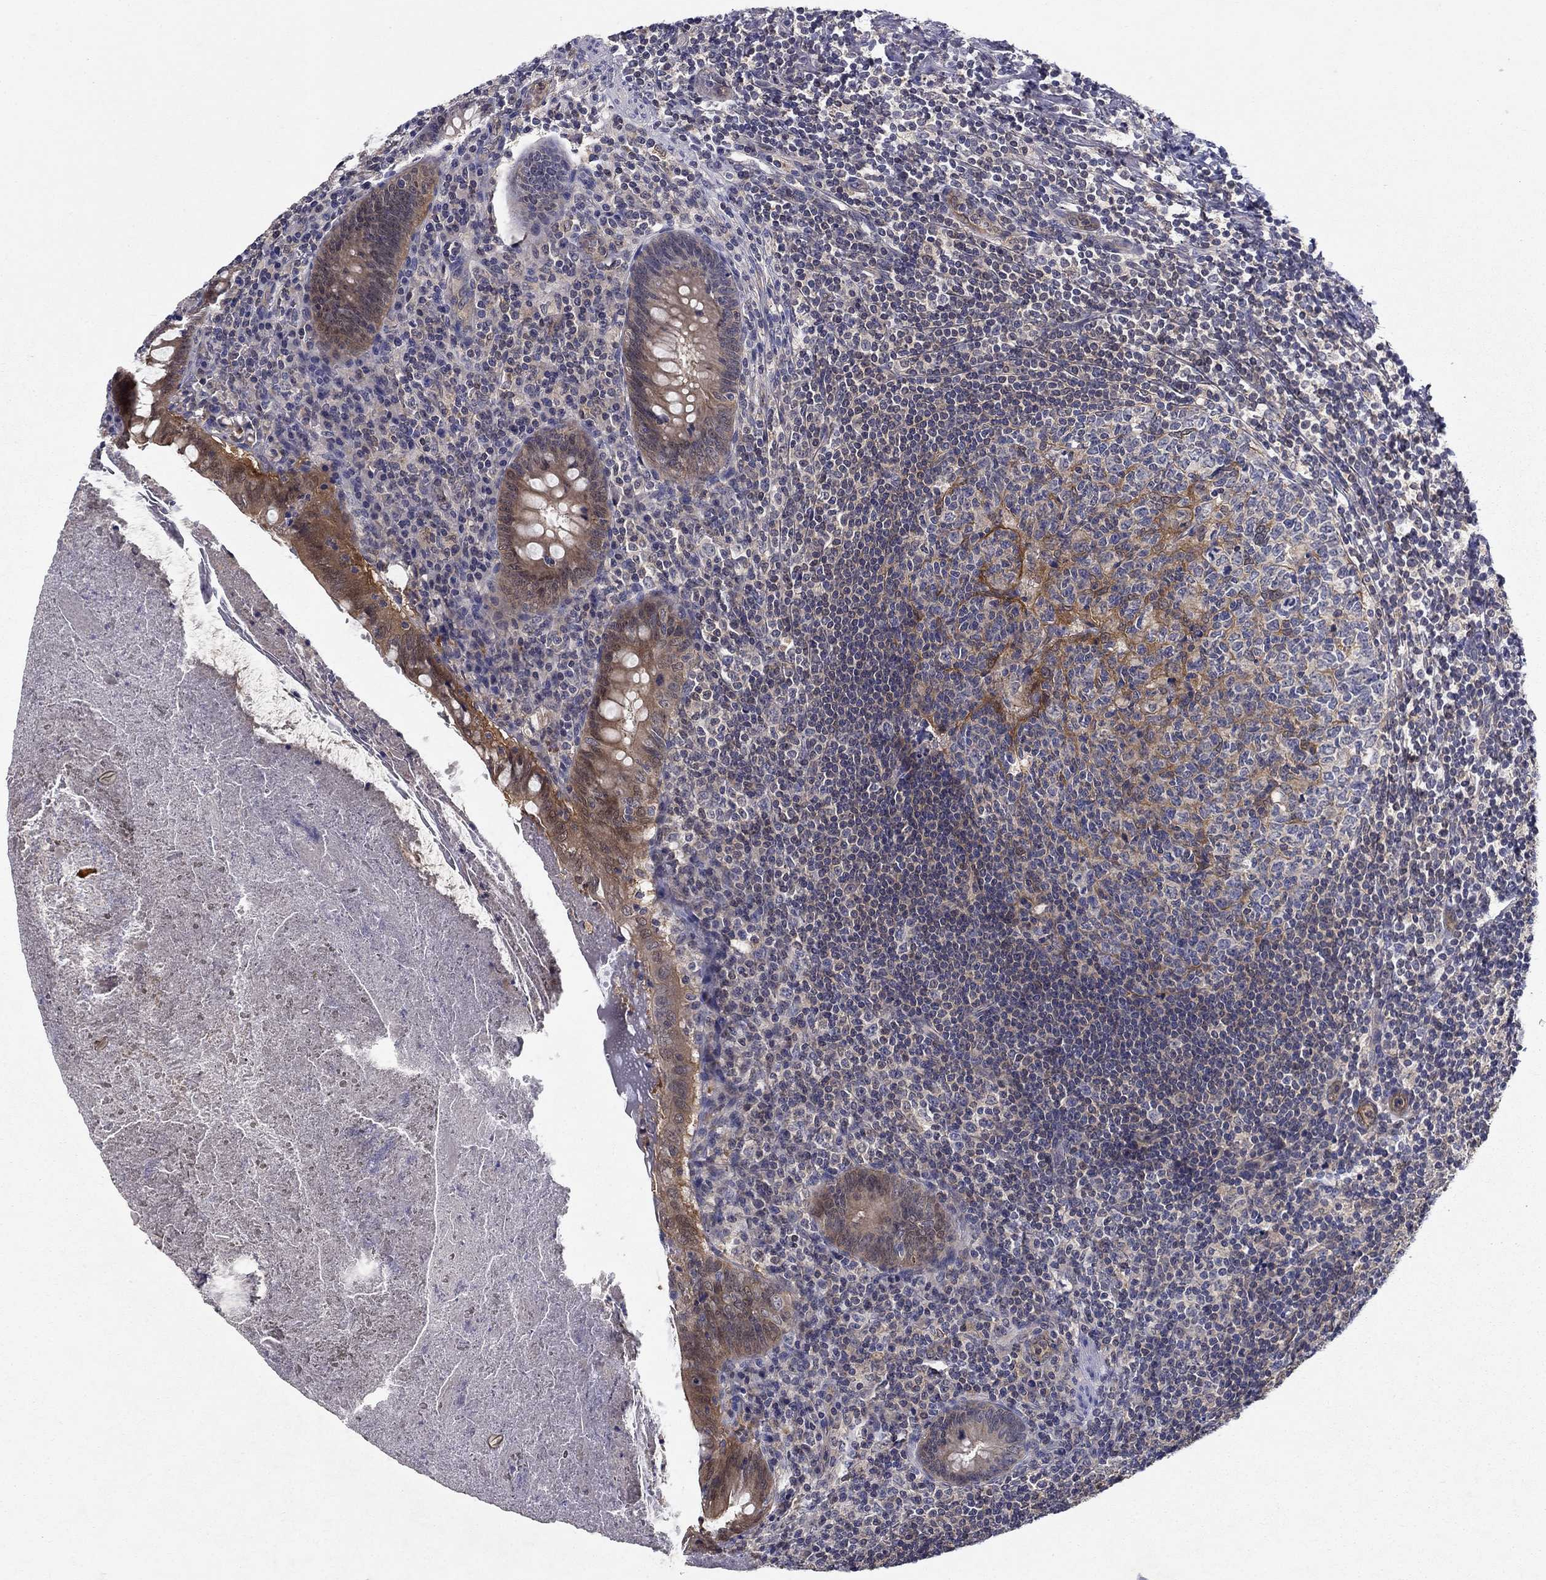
{"staining": {"intensity": "moderate", "quantity": ">75%", "location": "cytoplasmic/membranous"}, "tissue": "appendix", "cell_type": "Glandular cells", "image_type": "normal", "snomed": [{"axis": "morphology", "description": "Normal tissue, NOS"}, {"axis": "topography", "description": "Appendix"}], "caption": "Moderate cytoplasmic/membranous protein expression is identified in approximately >75% of glandular cells in appendix. (DAB IHC with brightfield microscopy, high magnification).", "gene": "GLTP", "patient": {"sex": "male", "age": 47}}